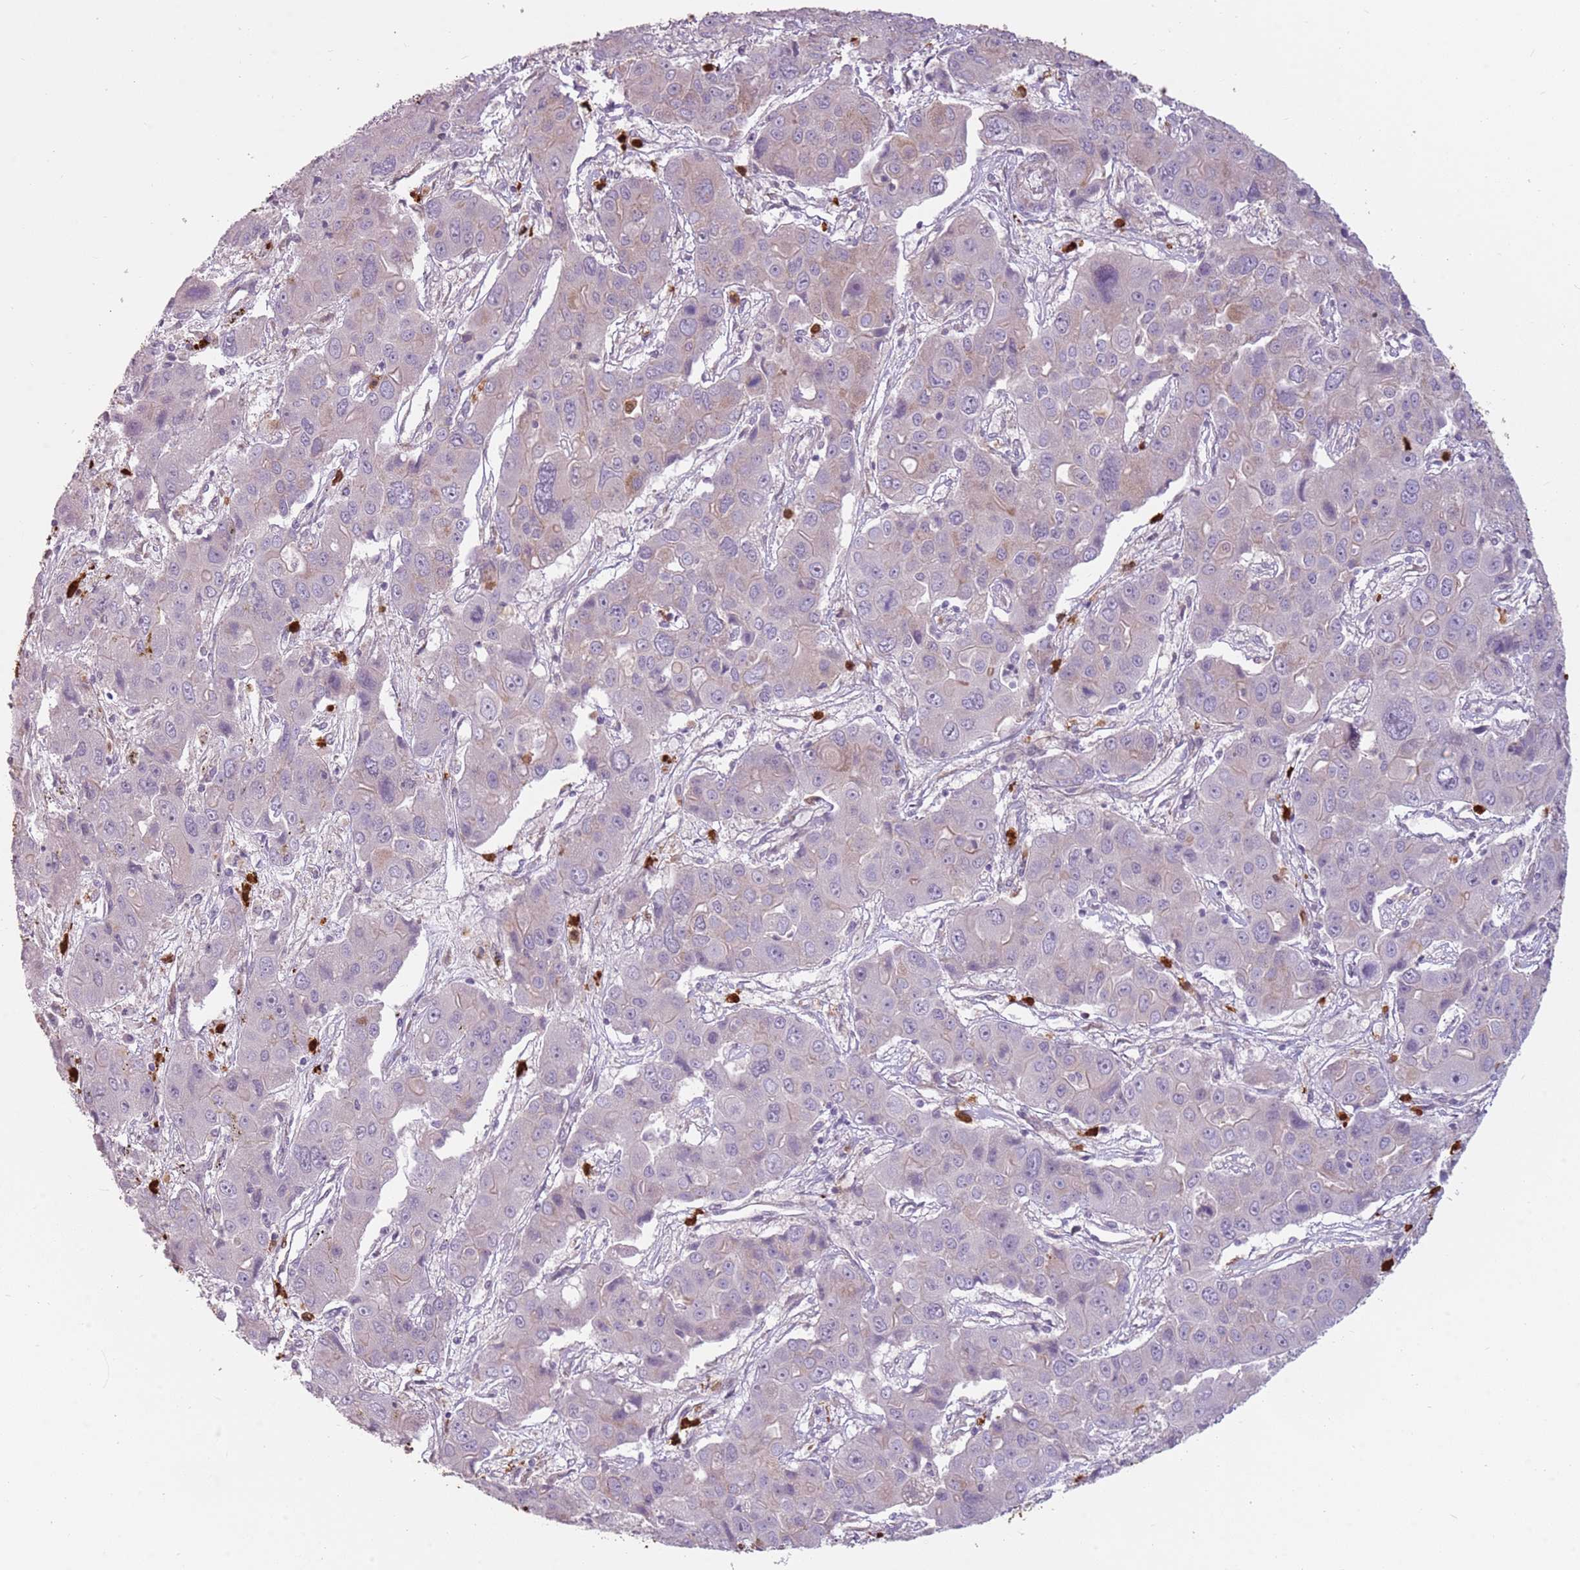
{"staining": {"intensity": "weak", "quantity": "<25%", "location": "cytoplasmic/membranous"}, "tissue": "liver cancer", "cell_type": "Tumor cells", "image_type": "cancer", "snomed": [{"axis": "morphology", "description": "Cholangiocarcinoma"}, {"axis": "topography", "description": "Liver"}], "caption": "Tumor cells show no significant protein staining in cholangiocarcinoma (liver).", "gene": "SPAG4", "patient": {"sex": "male", "age": 67}}